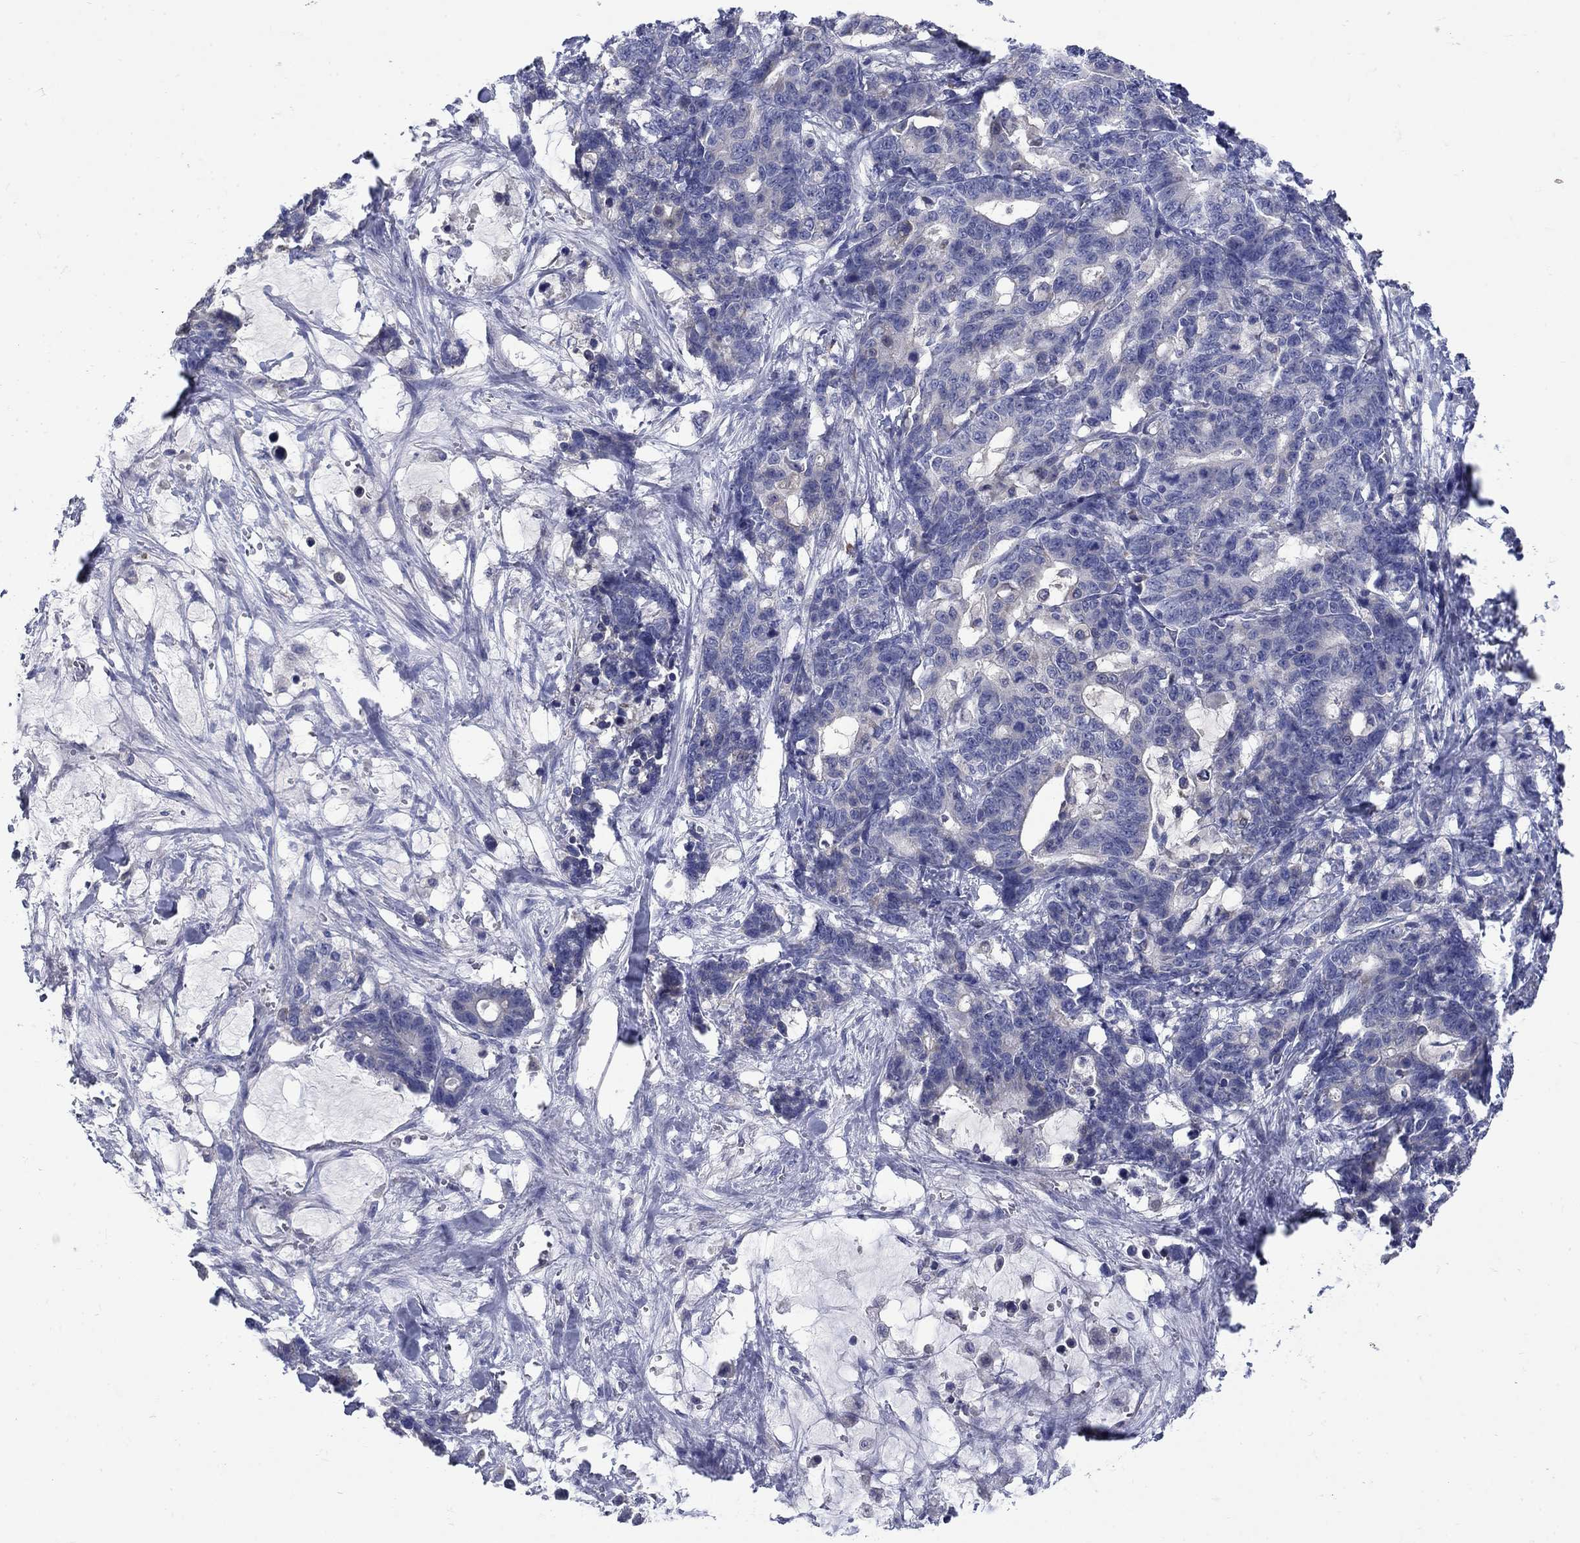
{"staining": {"intensity": "negative", "quantity": "none", "location": "none"}, "tissue": "stomach cancer", "cell_type": "Tumor cells", "image_type": "cancer", "snomed": [{"axis": "morphology", "description": "Normal tissue, NOS"}, {"axis": "morphology", "description": "Adenocarcinoma, NOS"}, {"axis": "topography", "description": "Stomach"}], "caption": "Human stomach cancer stained for a protein using IHC displays no positivity in tumor cells.", "gene": "SULT2B1", "patient": {"sex": "female", "age": 64}}